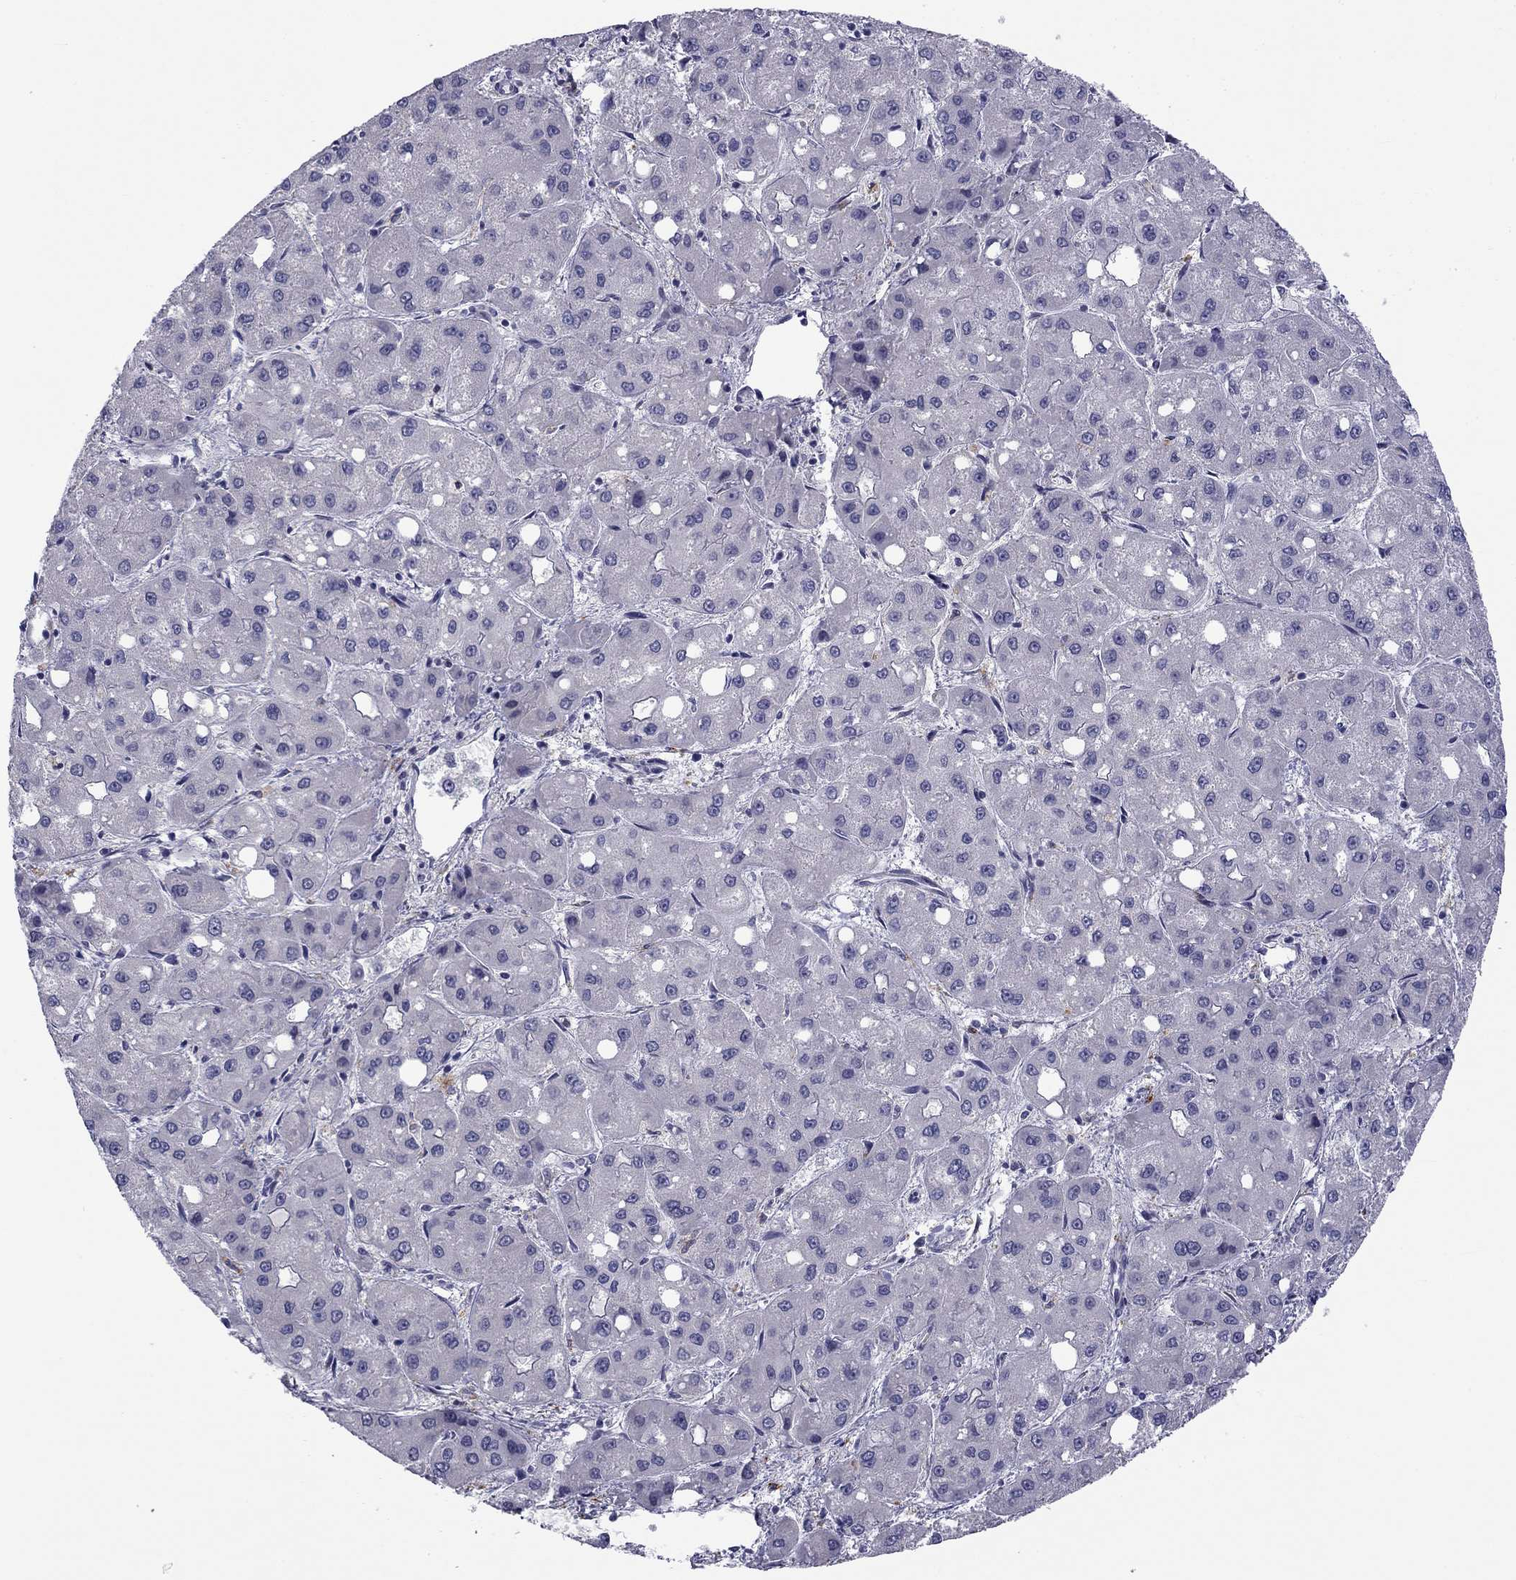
{"staining": {"intensity": "negative", "quantity": "none", "location": "none"}, "tissue": "liver cancer", "cell_type": "Tumor cells", "image_type": "cancer", "snomed": [{"axis": "morphology", "description": "Carcinoma, Hepatocellular, NOS"}, {"axis": "topography", "description": "Liver"}], "caption": "This is an IHC micrograph of human liver cancer (hepatocellular carcinoma). There is no expression in tumor cells.", "gene": "CLPSL2", "patient": {"sex": "male", "age": 73}}